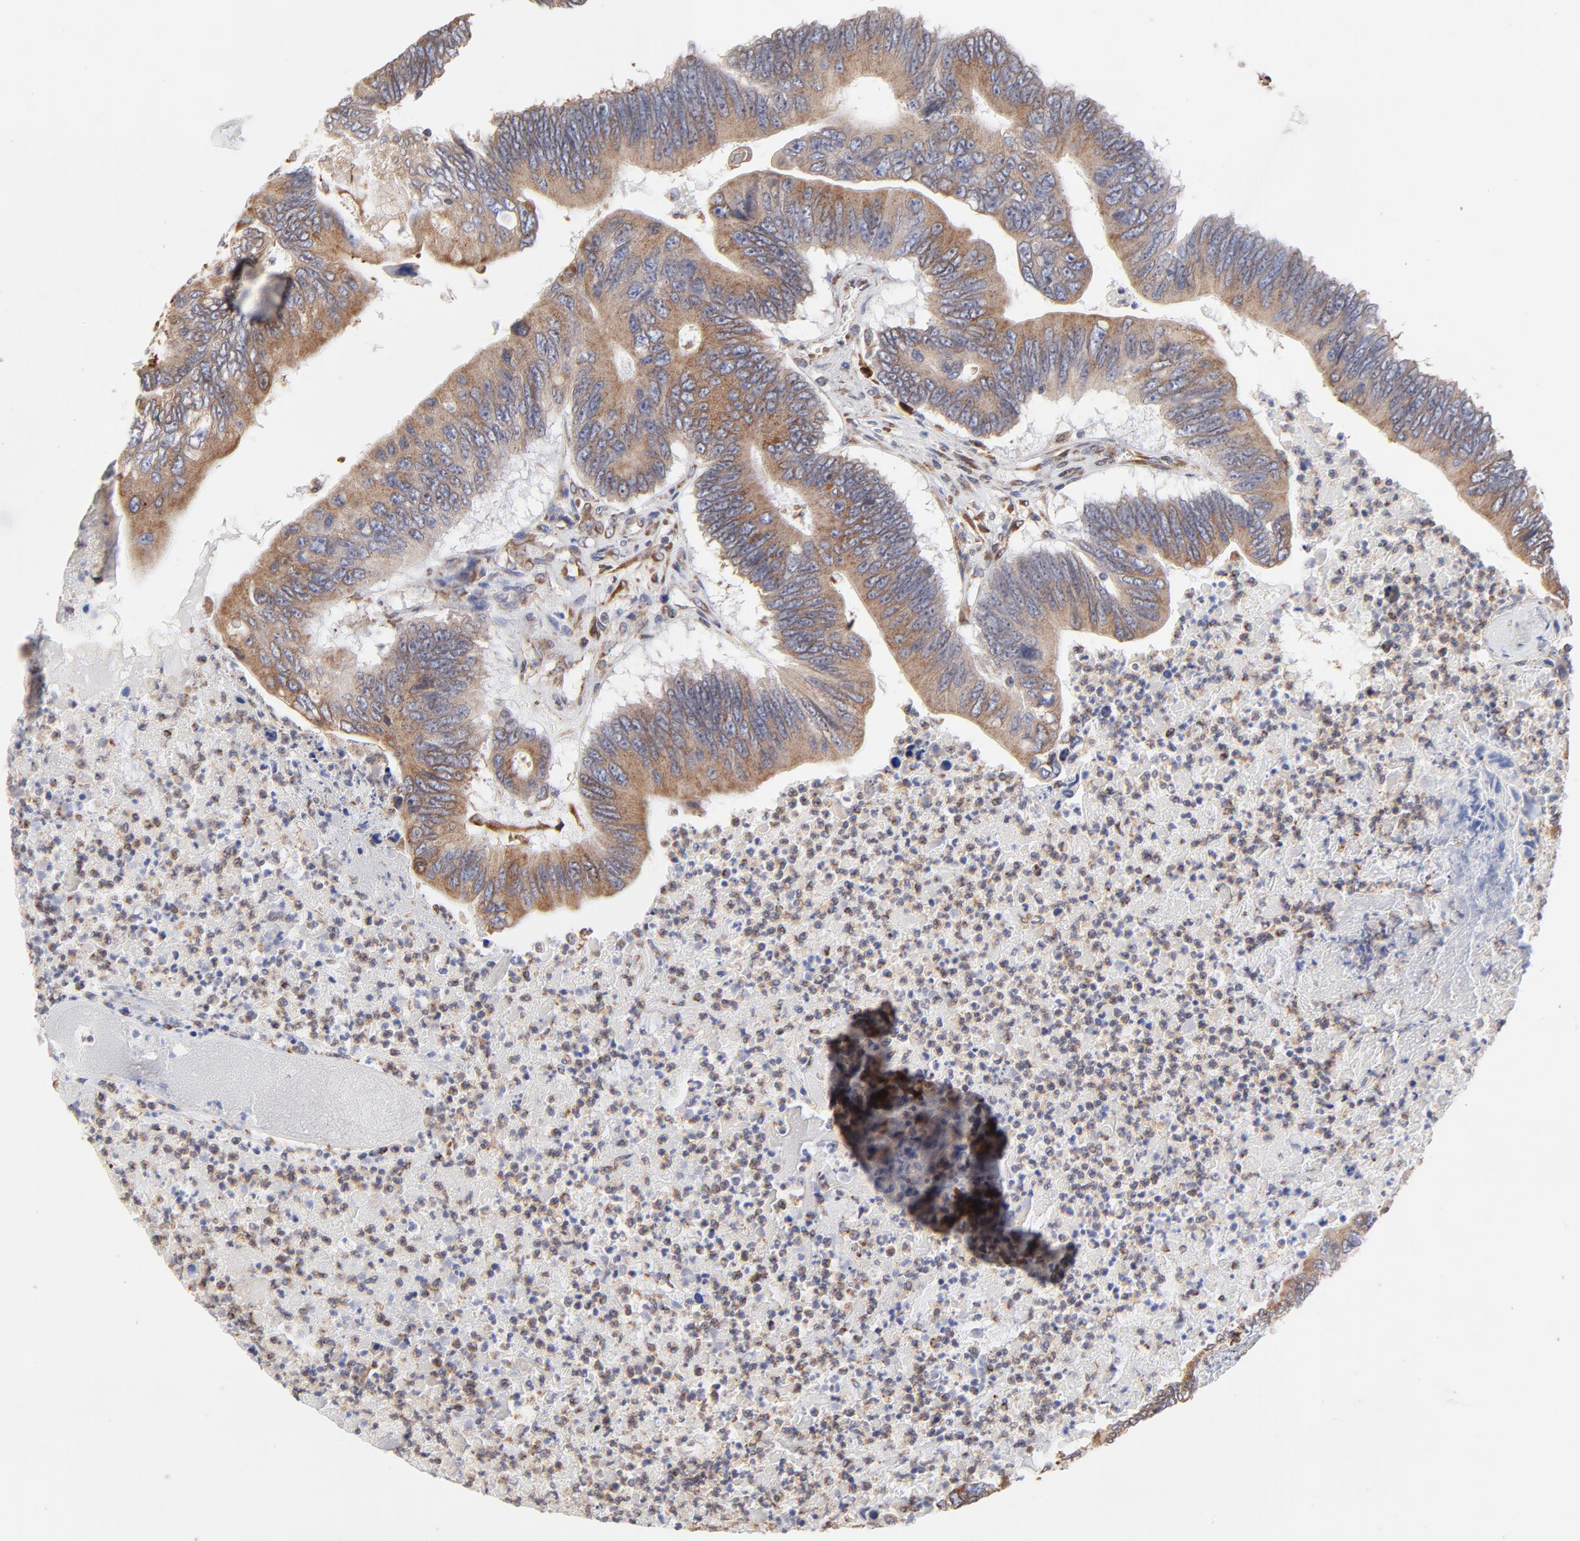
{"staining": {"intensity": "moderate", "quantity": ">75%", "location": "cytoplasmic/membranous"}, "tissue": "colorectal cancer", "cell_type": "Tumor cells", "image_type": "cancer", "snomed": [{"axis": "morphology", "description": "Adenocarcinoma, NOS"}, {"axis": "topography", "description": "Colon"}], "caption": "Immunohistochemical staining of colorectal cancer exhibits medium levels of moderate cytoplasmic/membranous protein expression in approximately >75% of tumor cells.", "gene": "LMAN1", "patient": {"sex": "male", "age": 65}}